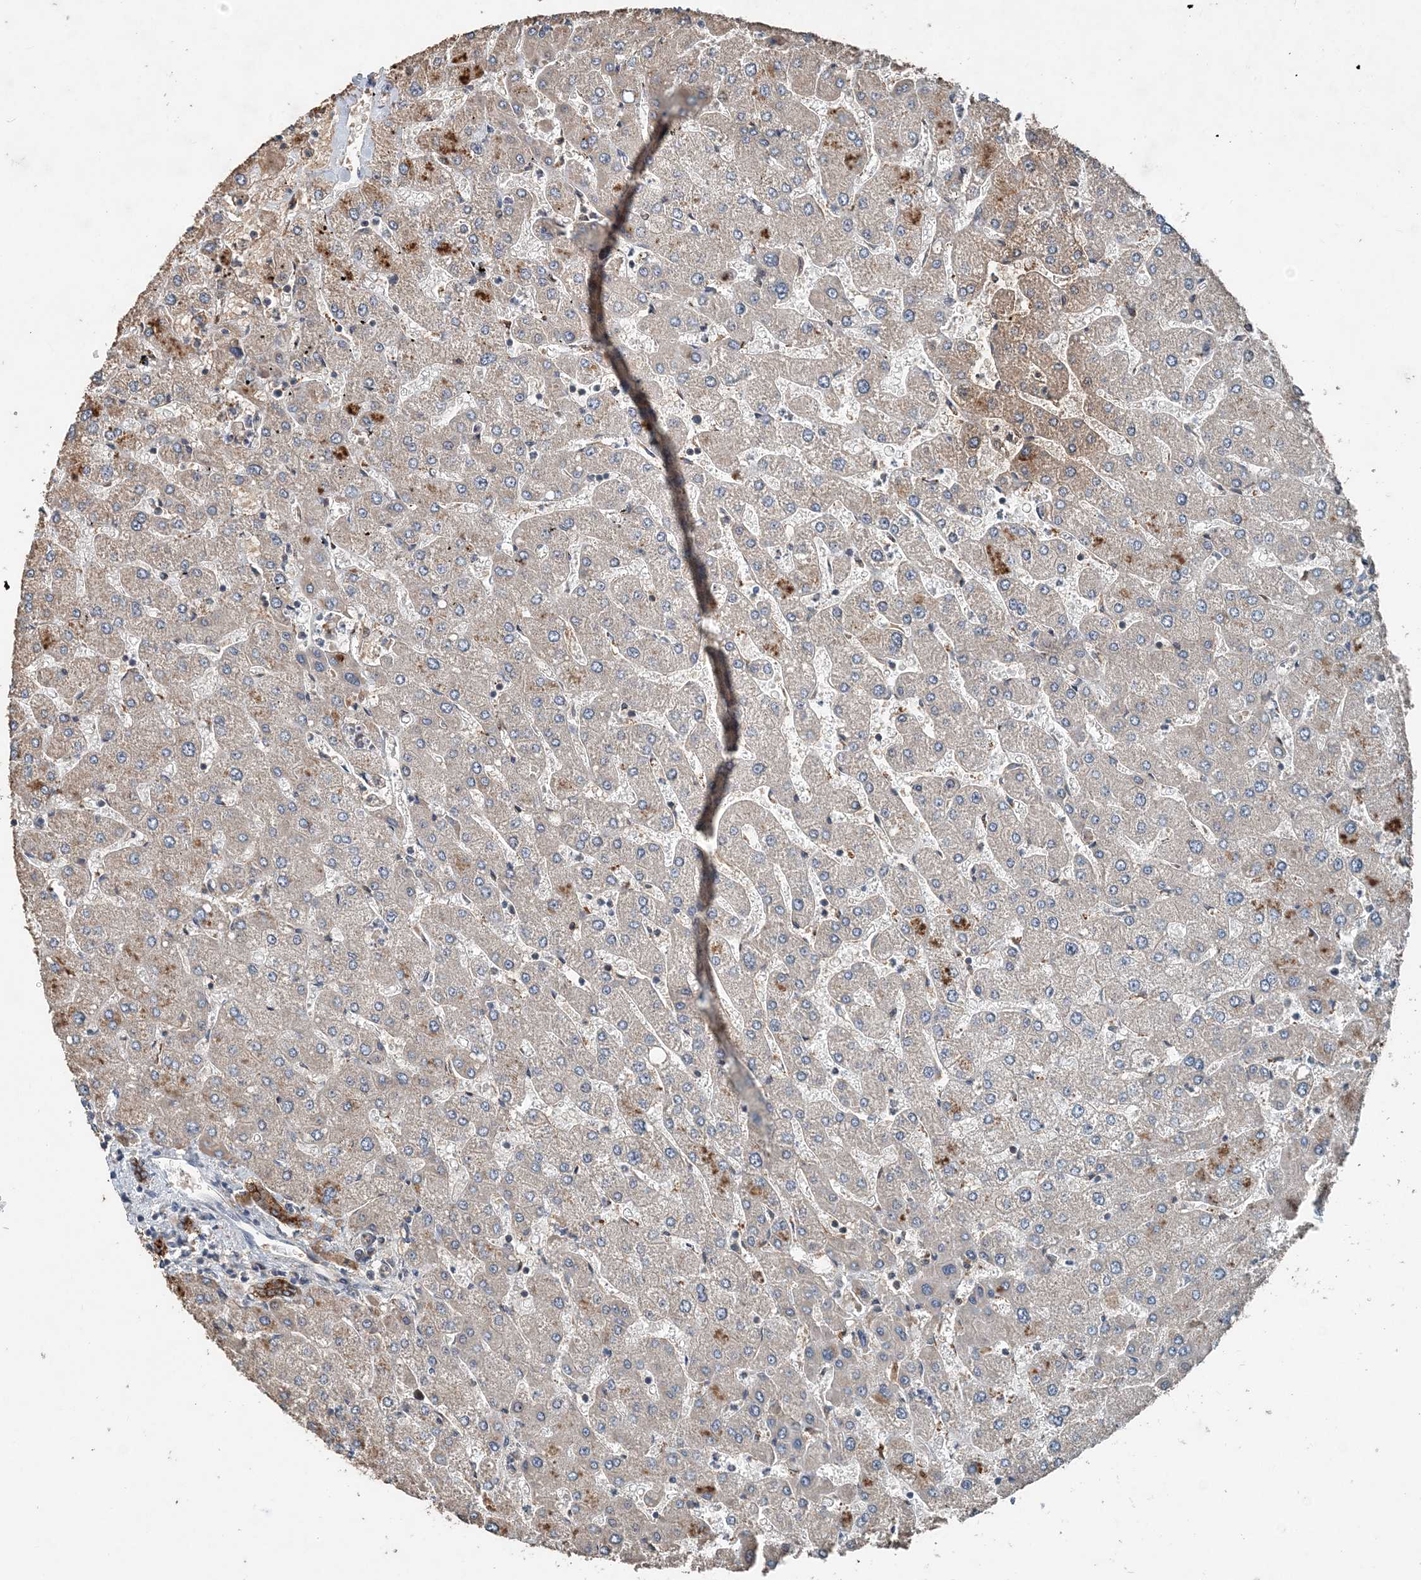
{"staining": {"intensity": "moderate", "quantity": ">75%", "location": "cytoplasmic/membranous"}, "tissue": "liver", "cell_type": "Cholangiocytes", "image_type": "normal", "snomed": [{"axis": "morphology", "description": "Normal tissue, NOS"}, {"axis": "topography", "description": "Liver"}], "caption": "Cholangiocytes exhibit moderate cytoplasmic/membranous staining in about >75% of cells in benign liver. The protein is stained brown, and the nuclei are stained in blue (DAB IHC with brightfield microscopy, high magnification).", "gene": "SMPD3", "patient": {"sex": "male", "age": 55}}